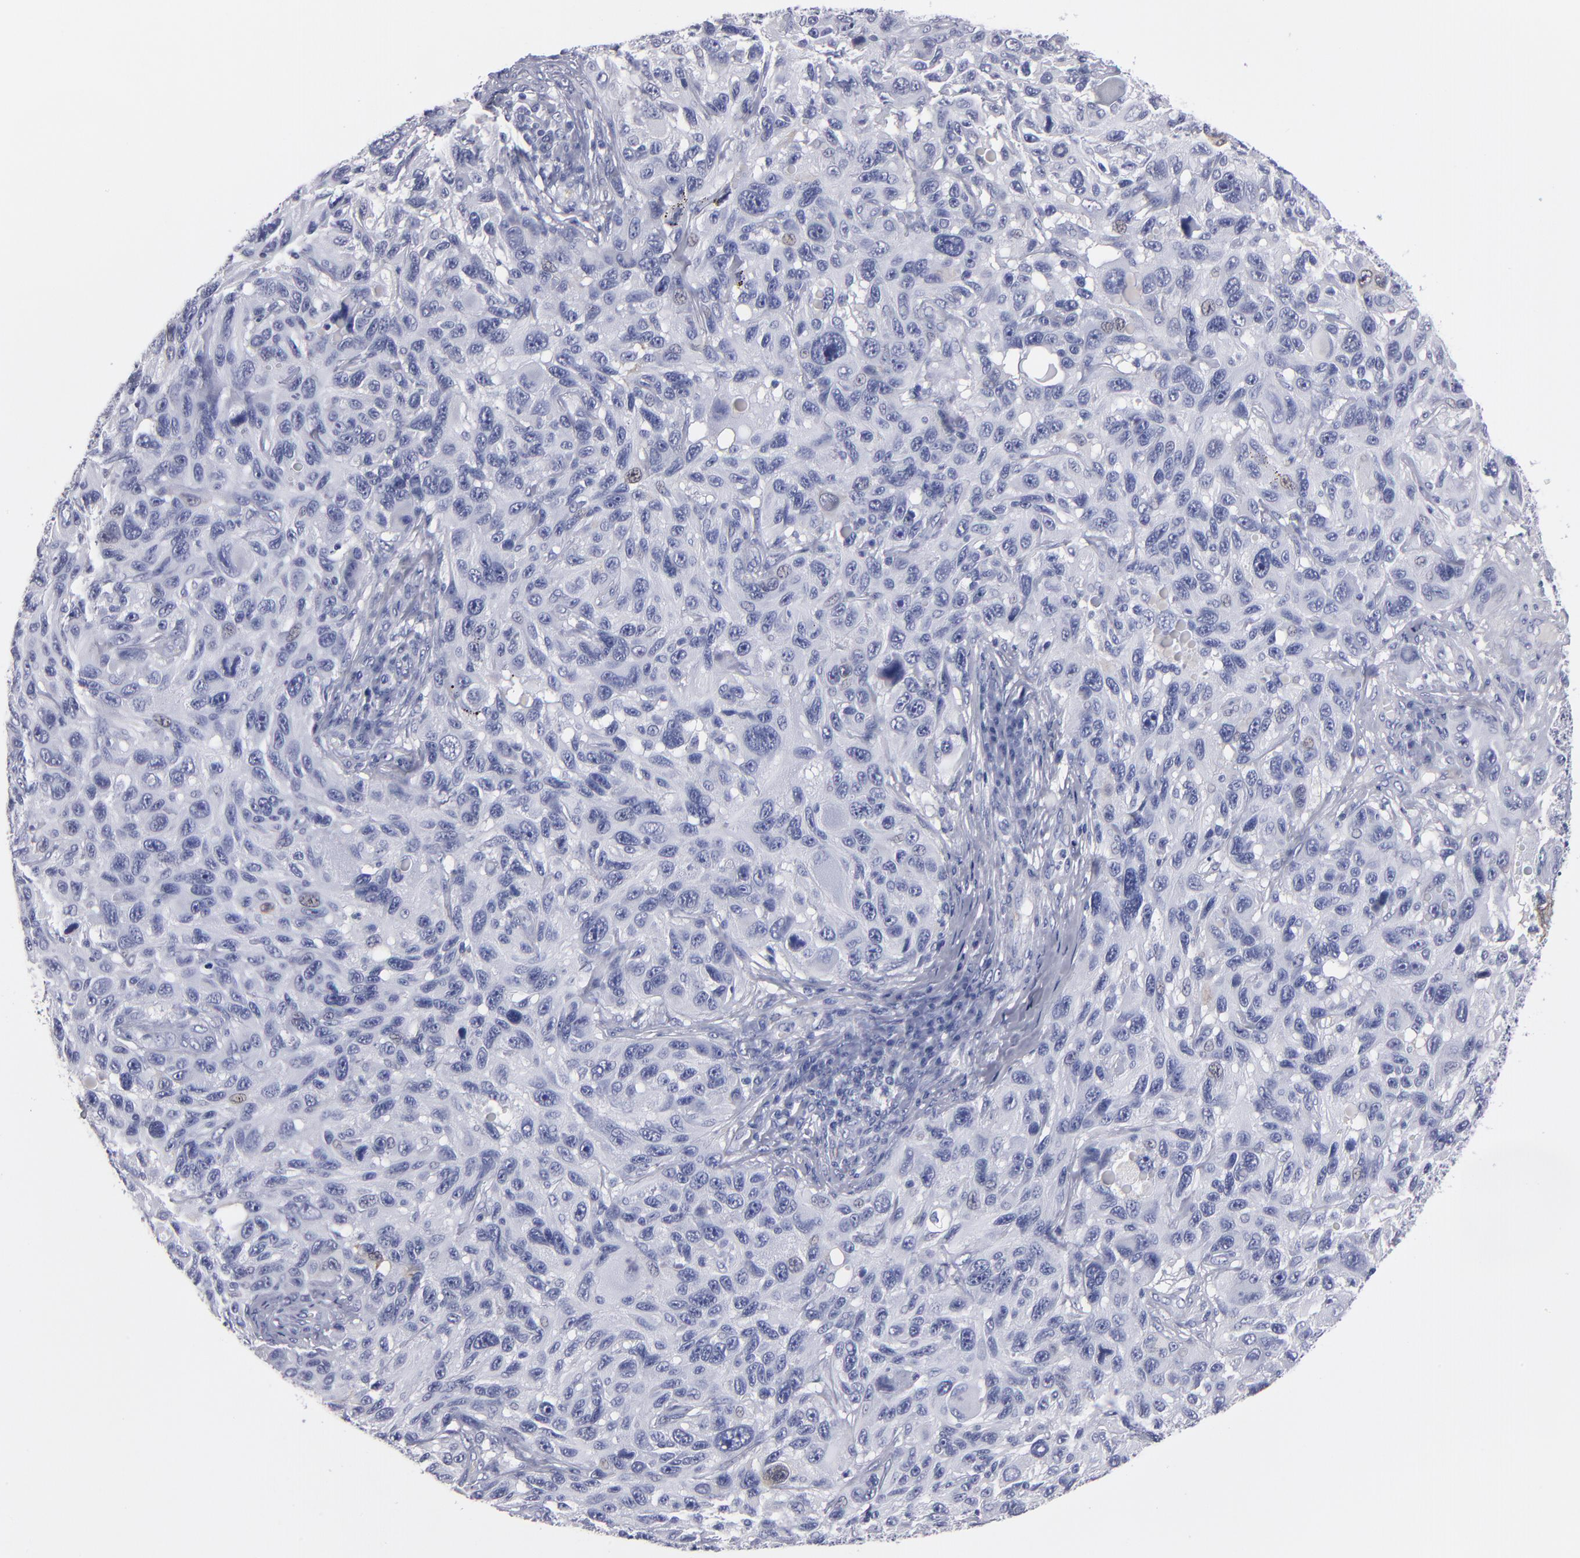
{"staining": {"intensity": "negative", "quantity": "none", "location": "none"}, "tissue": "melanoma", "cell_type": "Tumor cells", "image_type": "cancer", "snomed": [{"axis": "morphology", "description": "Malignant melanoma, NOS"}, {"axis": "topography", "description": "Skin"}], "caption": "The histopathology image displays no significant expression in tumor cells of melanoma.", "gene": "FABP4", "patient": {"sex": "male", "age": 53}}